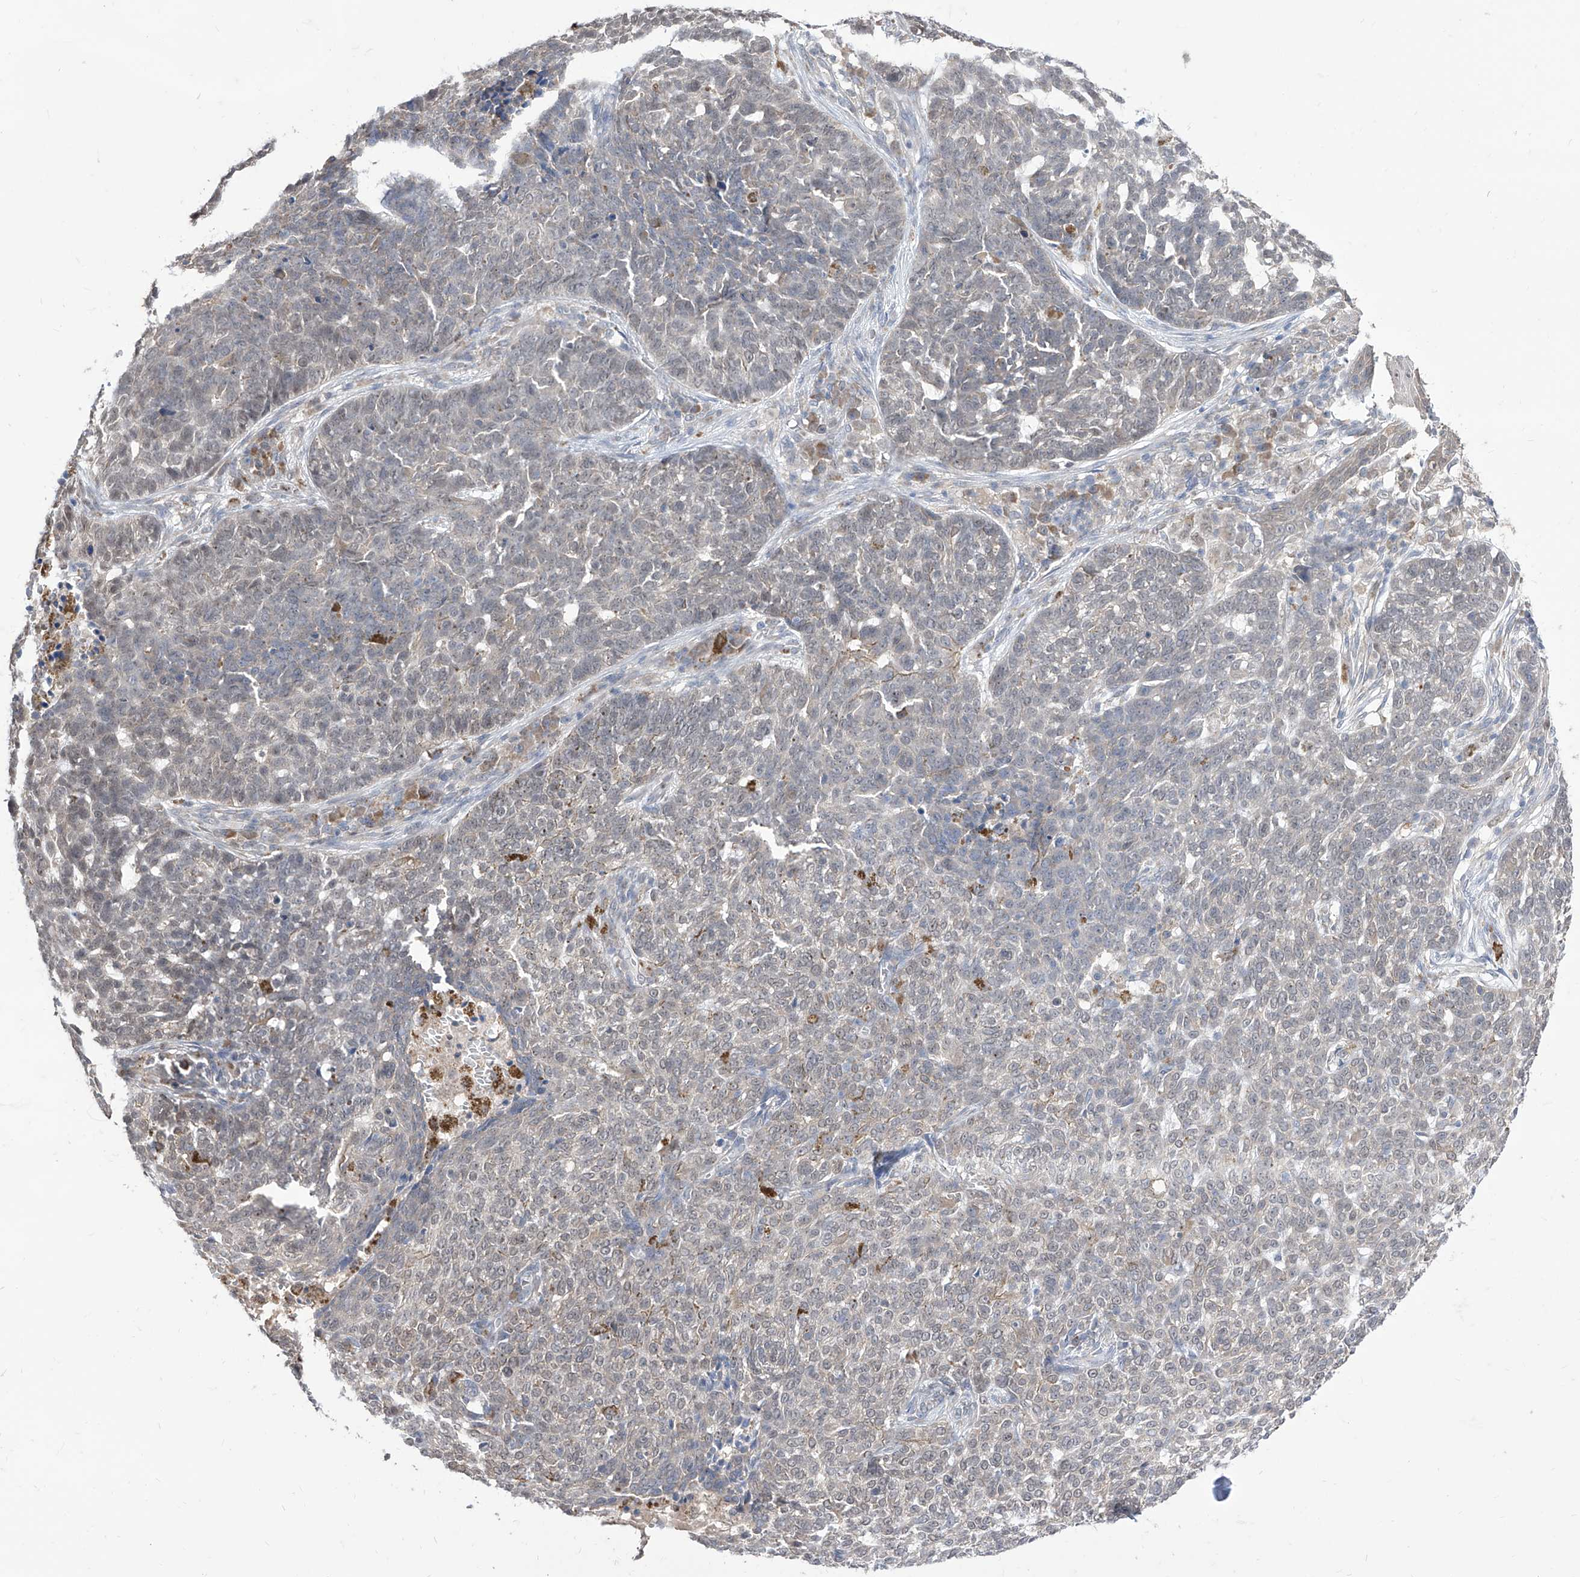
{"staining": {"intensity": "weak", "quantity": "<25%", "location": "nuclear"}, "tissue": "skin cancer", "cell_type": "Tumor cells", "image_type": "cancer", "snomed": [{"axis": "morphology", "description": "Basal cell carcinoma"}, {"axis": "topography", "description": "Skin"}], "caption": "Tumor cells are negative for protein expression in human skin cancer (basal cell carcinoma).", "gene": "BROX", "patient": {"sex": "male", "age": 85}}